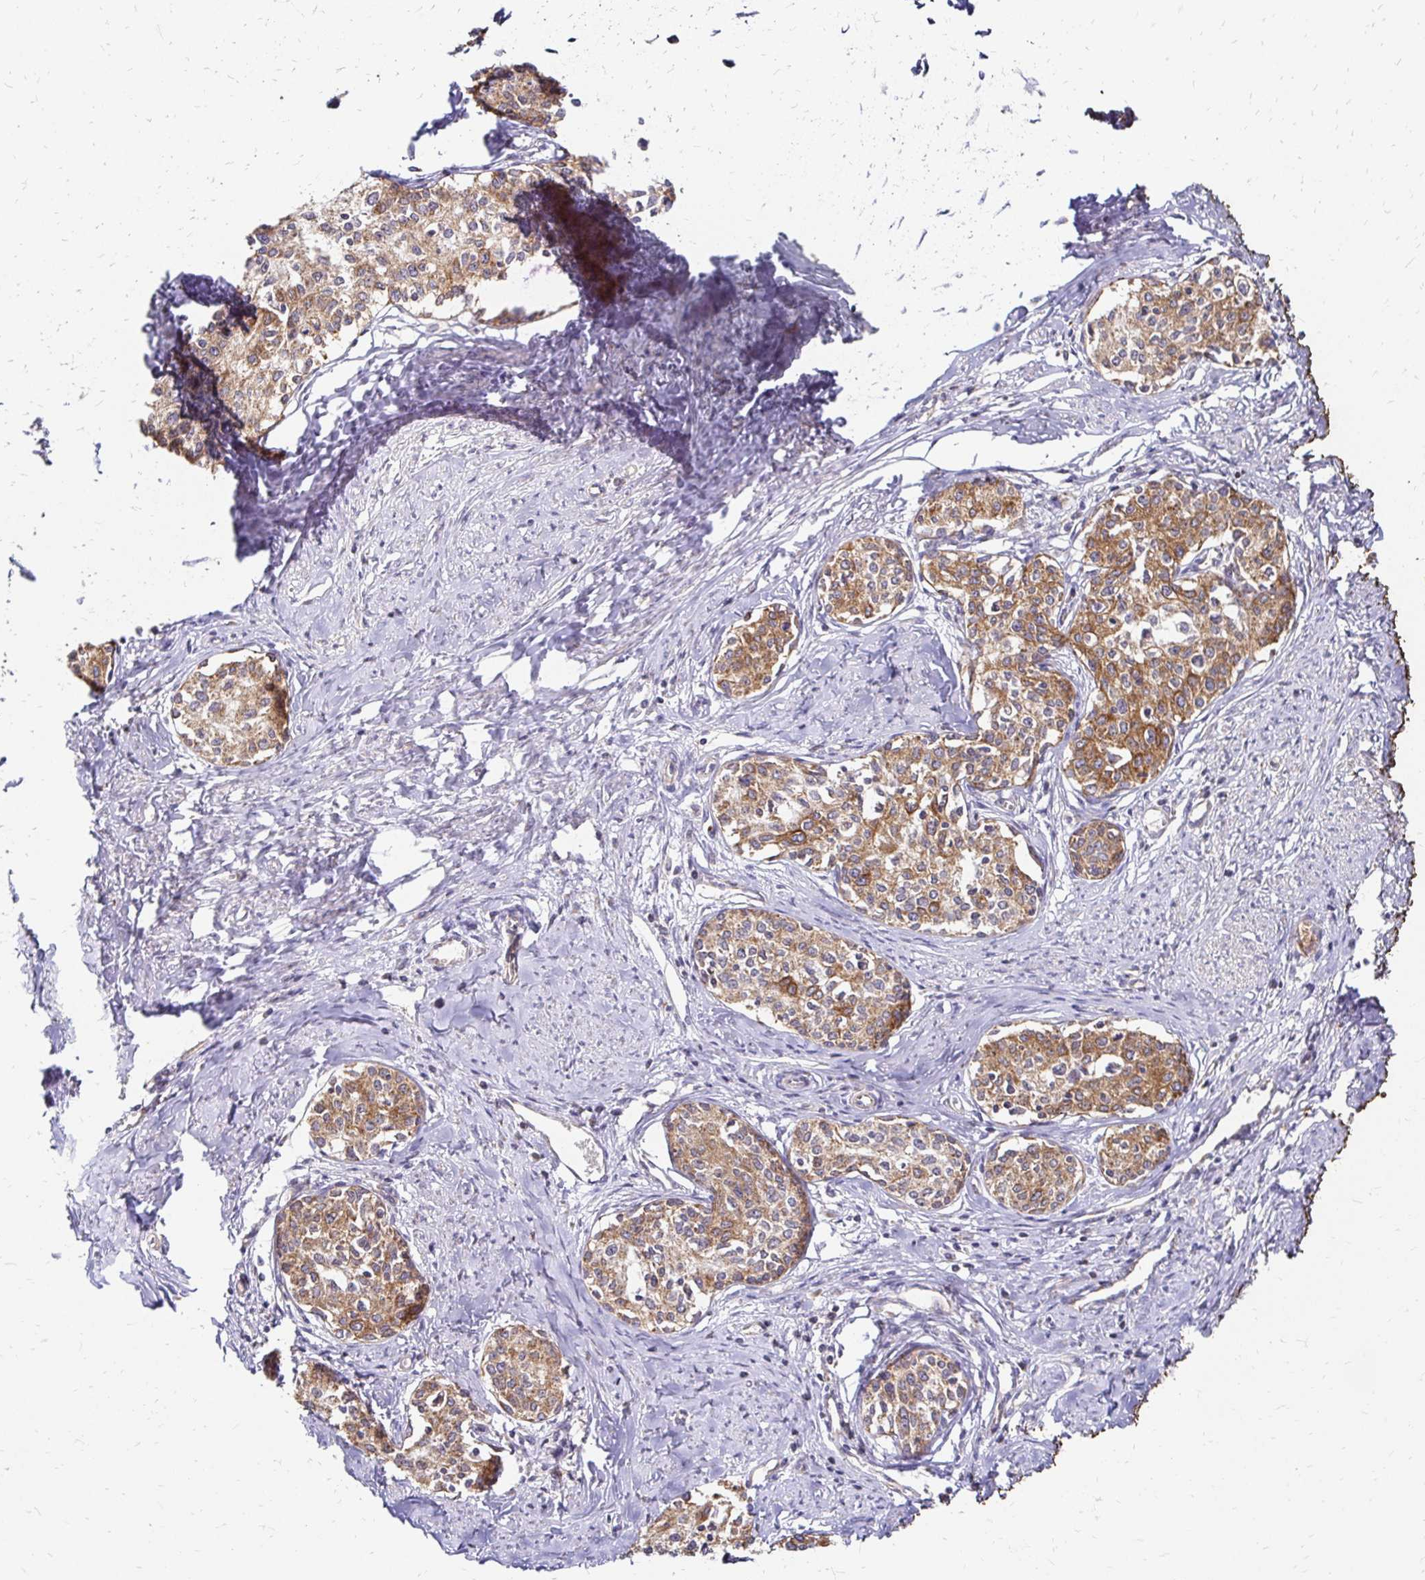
{"staining": {"intensity": "moderate", "quantity": ">75%", "location": "cytoplasmic/membranous"}, "tissue": "cervical cancer", "cell_type": "Tumor cells", "image_type": "cancer", "snomed": [{"axis": "morphology", "description": "Squamous cell carcinoma, NOS"}, {"axis": "morphology", "description": "Adenocarcinoma, NOS"}, {"axis": "topography", "description": "Cervix"}], "caption": "Approximately >75% of tumor cells in human cervical cancer (adenocarcinoma) demonstrate moderate cytoplasmic/membranous protein staining as visualized by brown immunohistochemical staining.", "gene": "ZW10", "patient": {"sex": "female", "age": 52}}